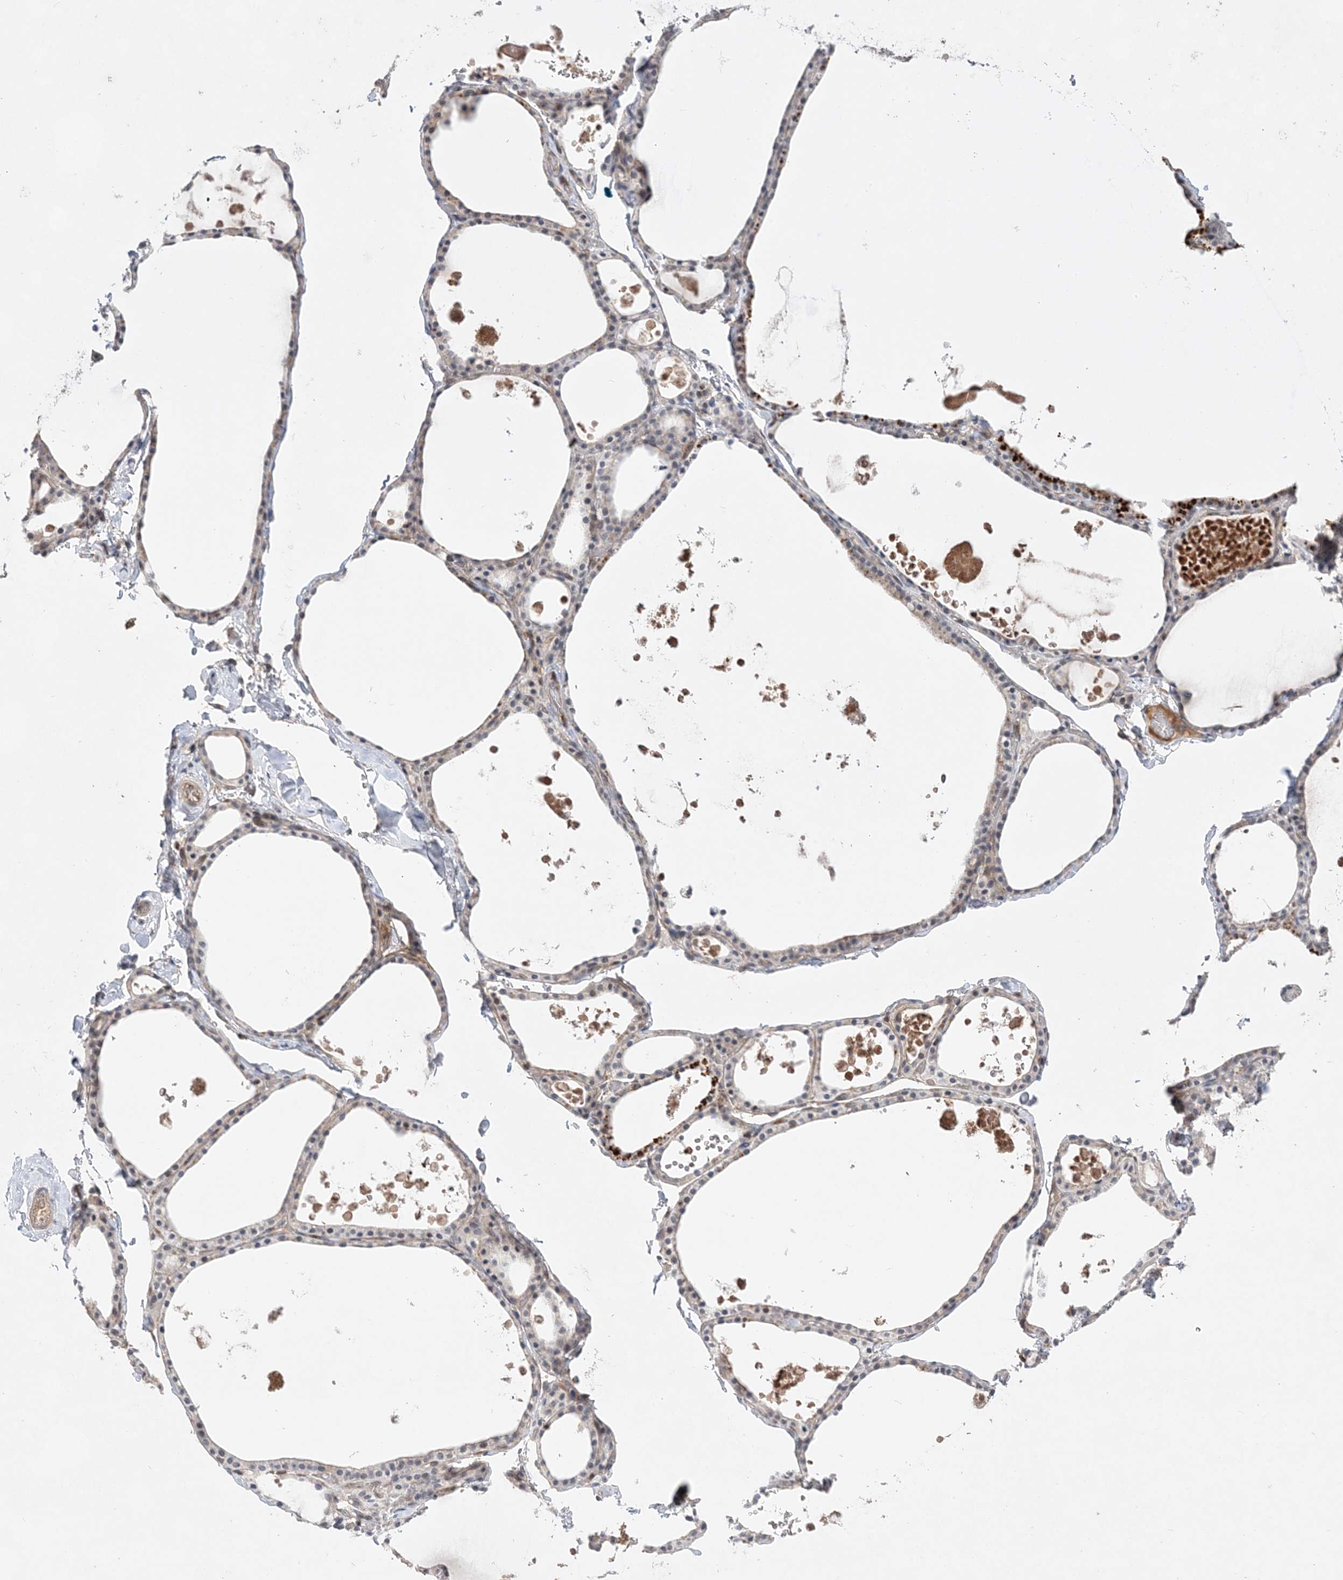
{"staining": {"intensity": "strong", "quantity": "<25%", "location": "cytoplasmic/membranous"}, "tissue": "thyroid gland", "cell_type": "Glandular cells", "image_type": "normal", "snomed": [{"axis": "morphology", "description": "Normal tissue, NOS"}, {"axis": "topography", "description": "Thyroid gland"}], "caption": "Immunohistochemical staining of normal thyroid gland exhibits <25% levels of strong cytoplasmic/membranous protein positivity in approximately <25% of glandular cells.", "gene": "TMEM132B", "patient": {"sex": "male", "age": 56}}